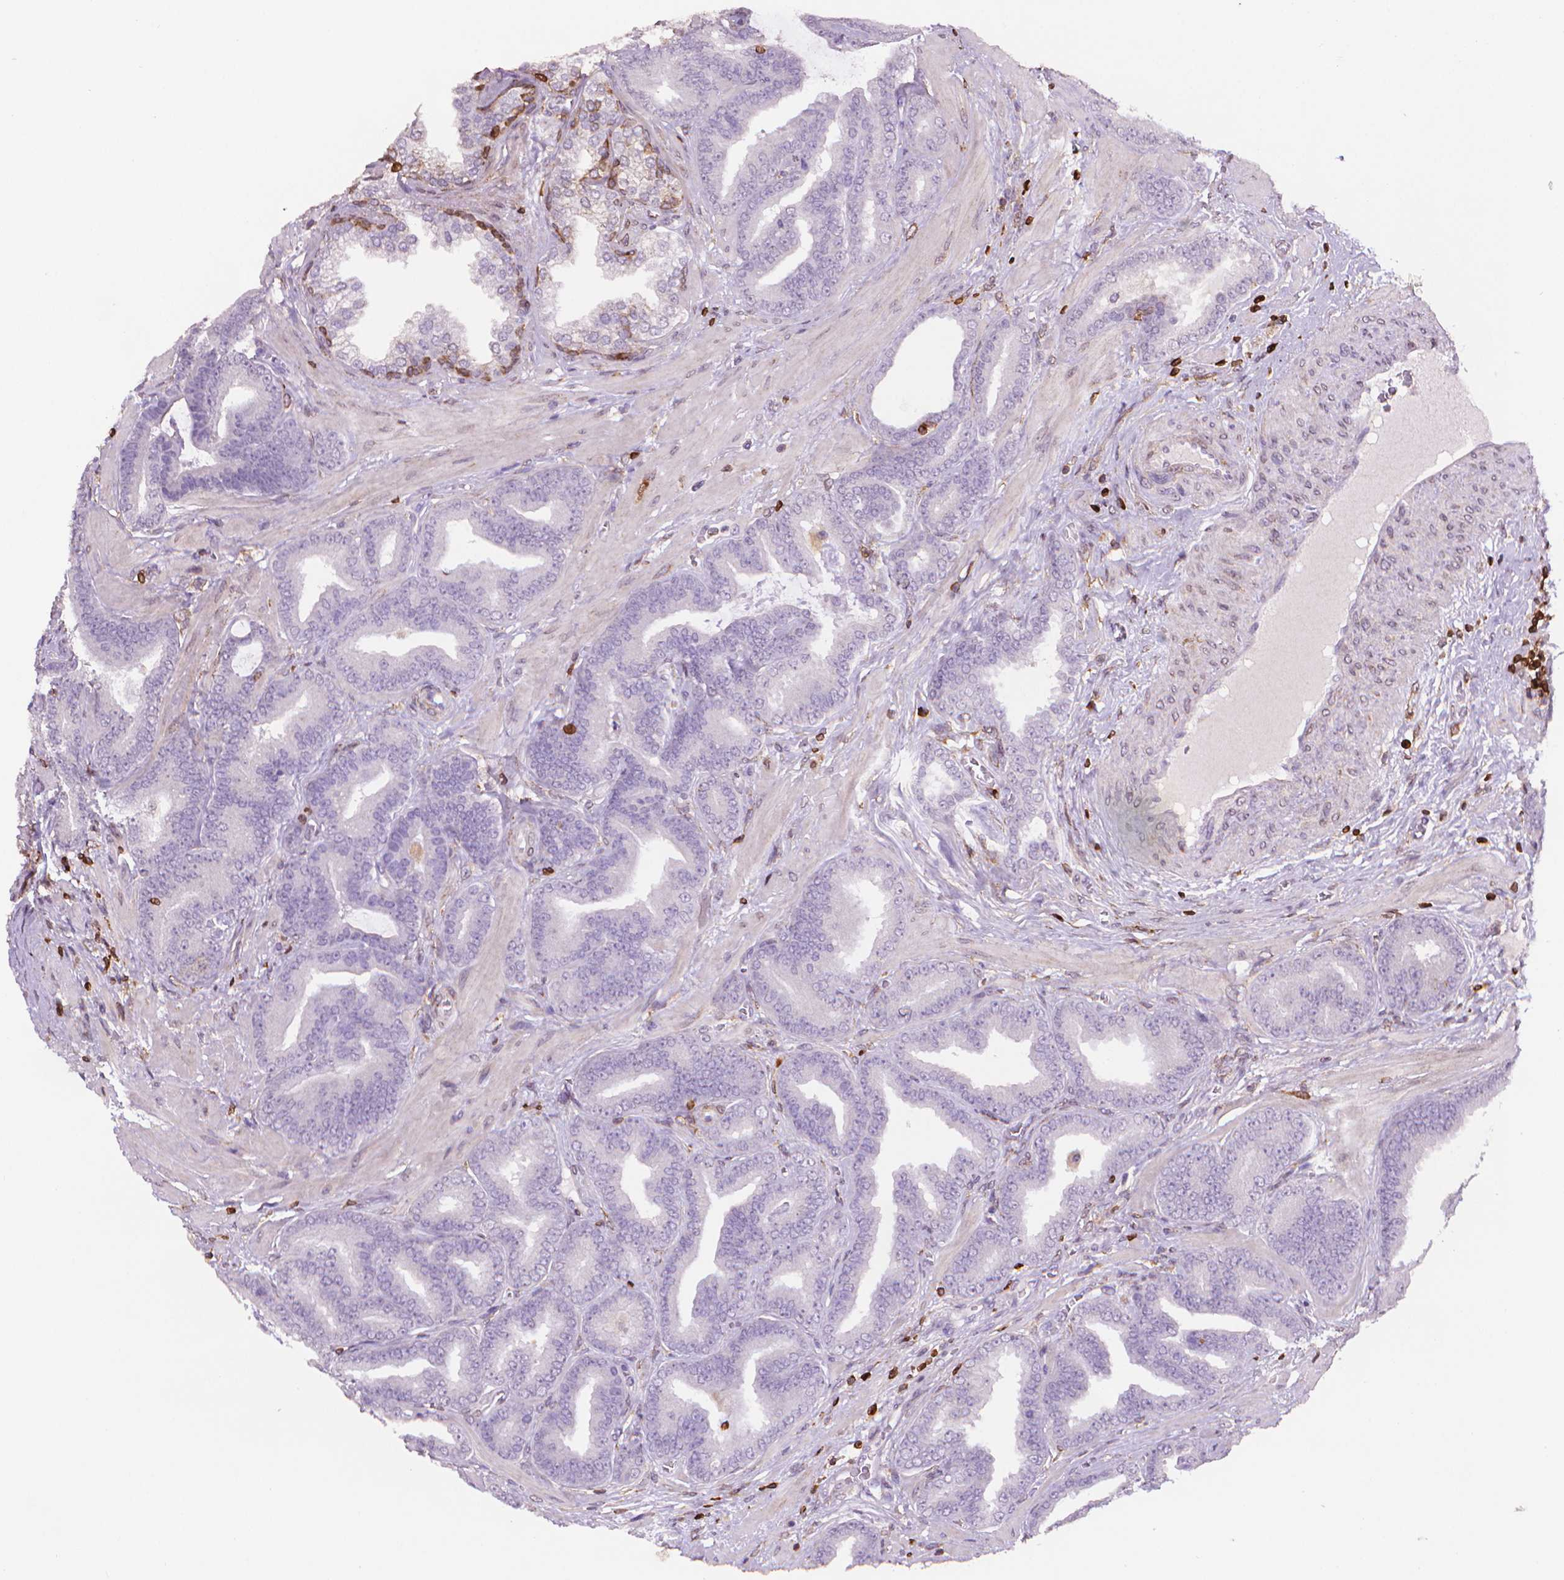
{"staining": {"intensity": "negative", "quantity": "none", "location": "none"}, "tissue": "prostate cancer", "cell_type": "Tumor cells", "image_type": "cancer", "snomed": [{"axis": "morphology", "description": "Adenocarcinoma, Low grade"}, {"axis": "topography", "description": "Prostate"}], "caption": "IHC micrograph of human prostate cancer stained for a protein (brown), which reveals no staining in tumor cells.", "gene": "BCL2", "patient": {"sex": "male", "age": 63}}